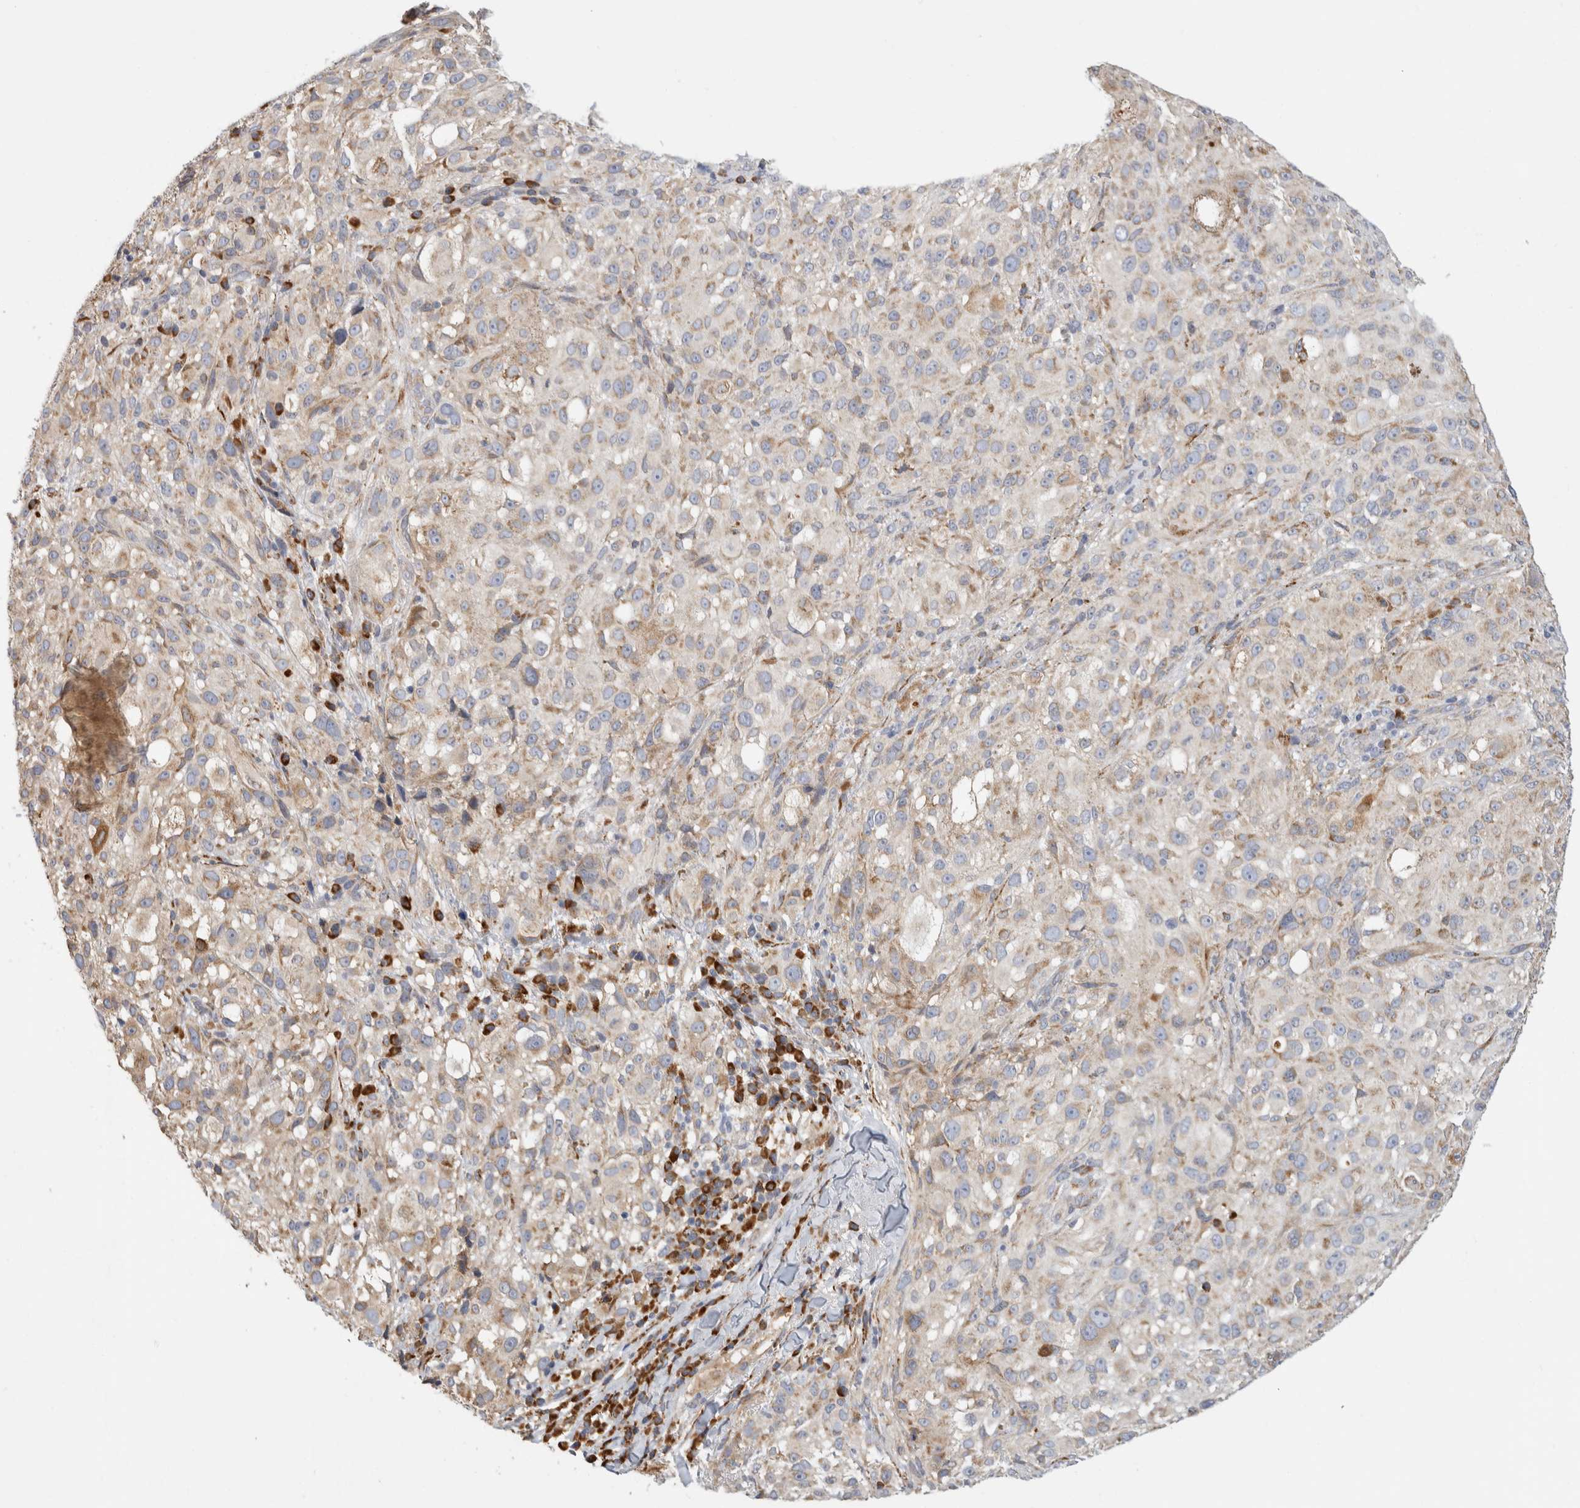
{"staining": {"intensity": "weak", "quantity": ">75%", "location": "cytoplasmic/membranous"}, "tissue": "melanoma", "cell_type": "Tumor cells", "image_type": "cancer", "snomed": [{"axis": "morphology", "description": "Necrosis, NOS"}, {"axis": "morphology", "description": "Malignant melanoma, NOS"}, {"axis": "topography", "description": "Skin"}], "caption": "Weak cytoplasmic/membranous staining is present in about >75% of tumor cells in malignant melanoma.", "gene": "RPN2", "patient": {"sex": "female", "age": 87}}